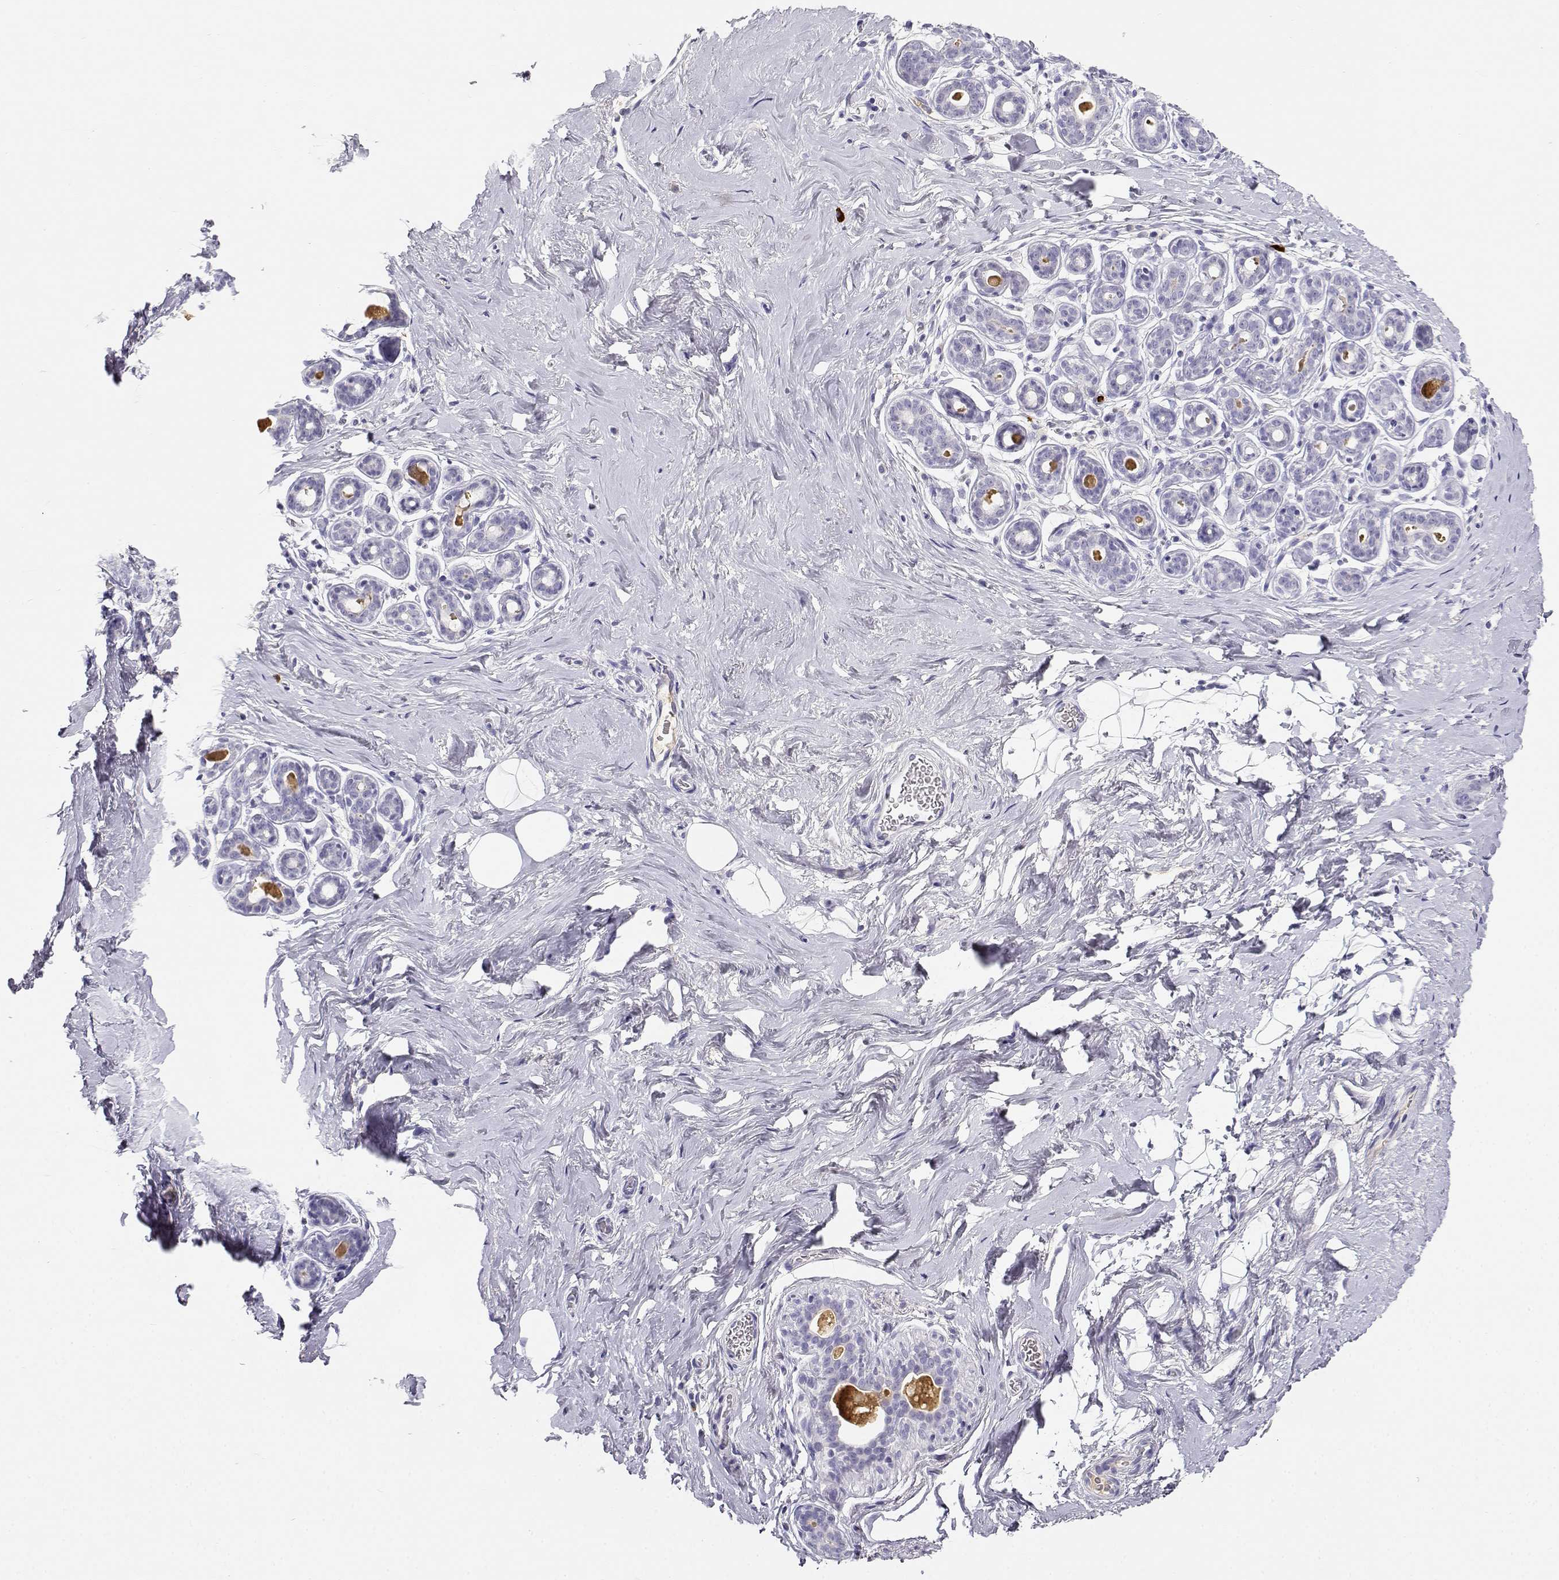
{"staining": {"intensity": "negative", "quantity": "none", "location": "none"}, "tissue": "breast", "cell_type": "Adipocytes", "image_type": "normal", "snomed": [{"axis": "morphology", "description": "Normal tissue, NOS"}, {"axis": "topography", "description": "Skin"}, {"axis": "topography", "description": "Breast"}], "caption": "This is a micrograph of immunohistochemistry (IHC) staining of unremarkable breast, which shows no staining in adipocytes.", "gene": "GPR174", "patient": {"sex": "female", "age": 43}}